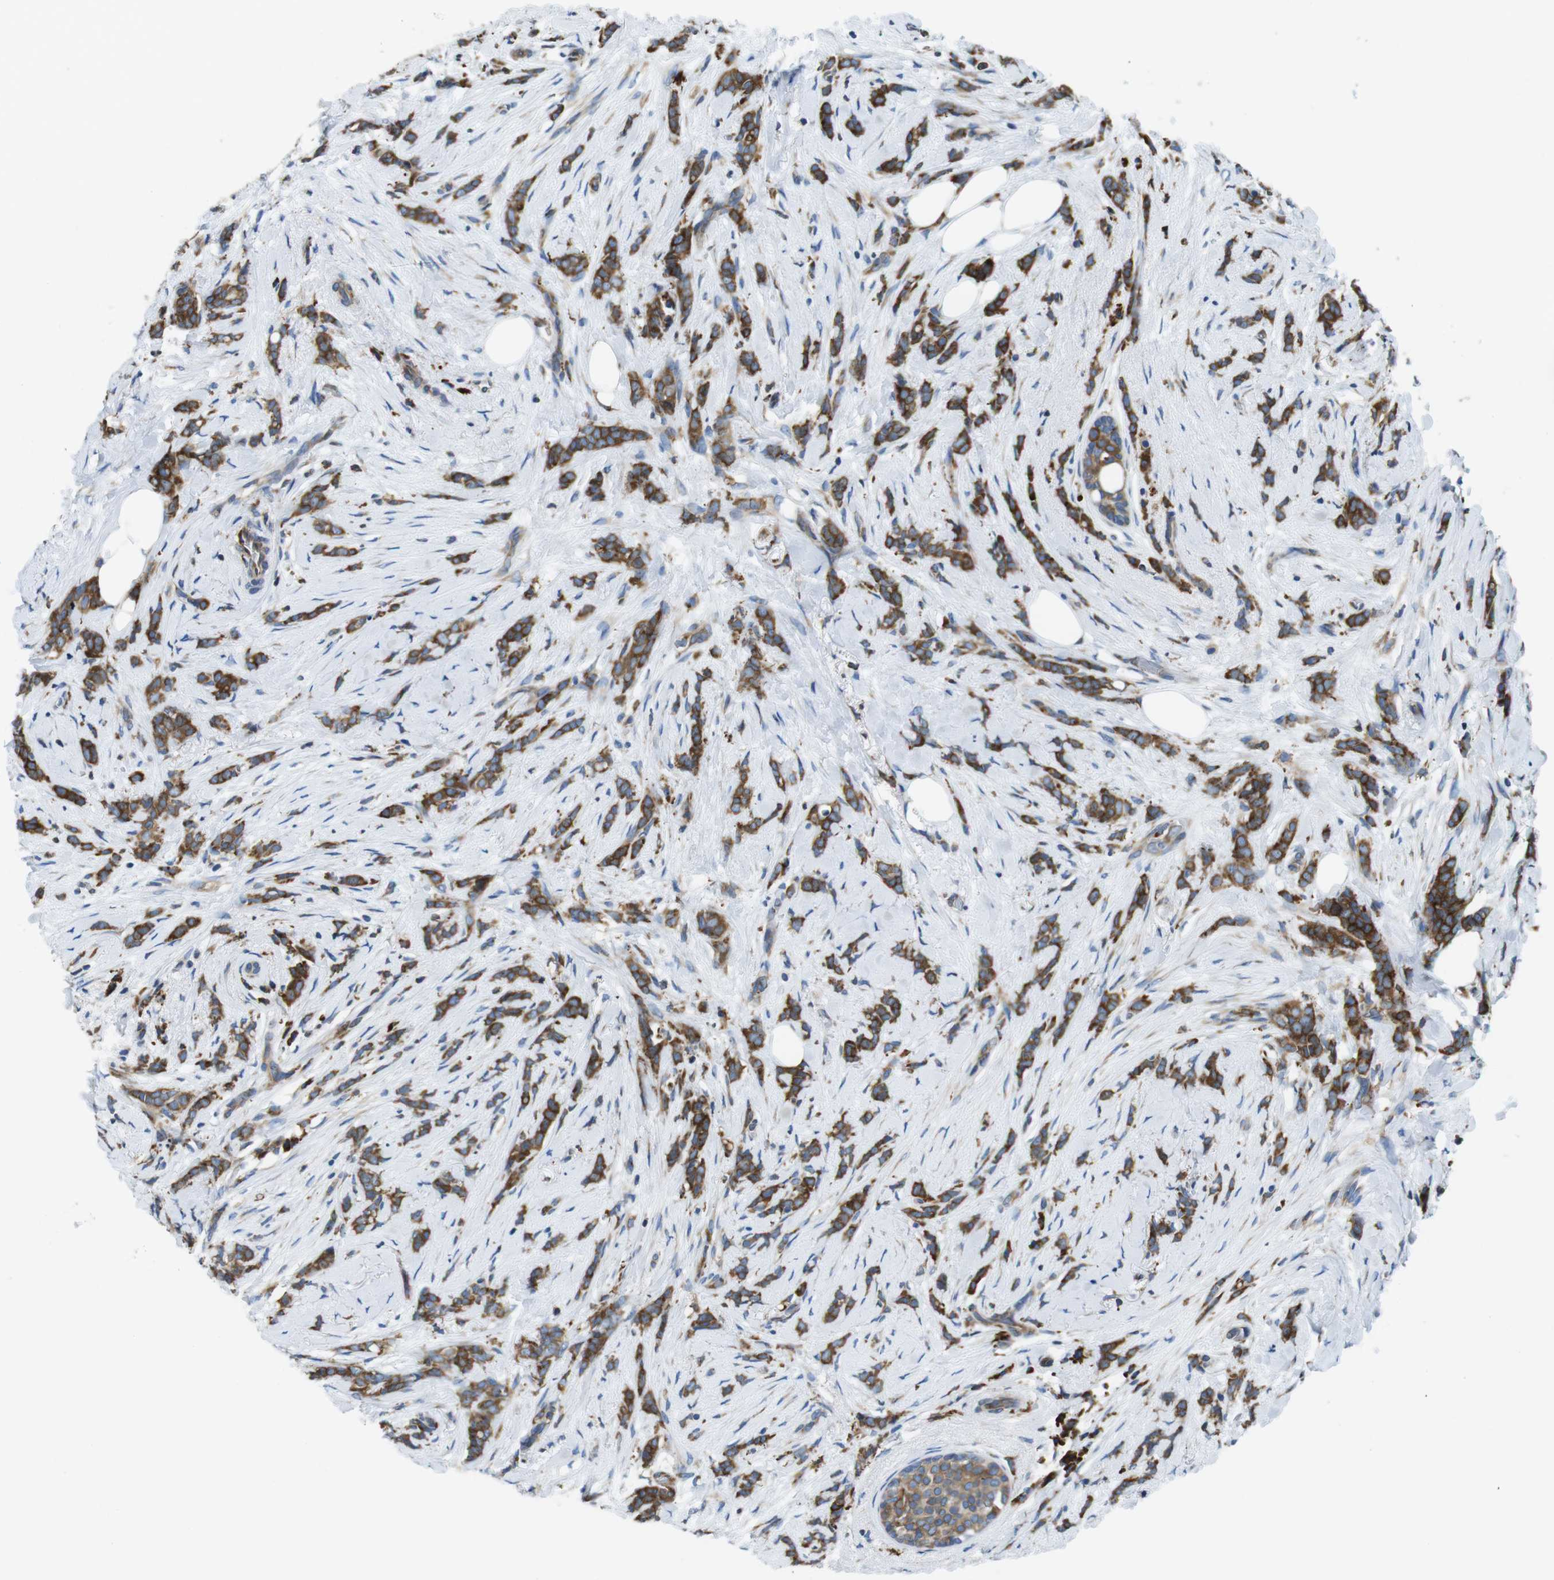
{"staining": {"intensity": "moderate", "quantity": ">75%", "location": "cytoplasmic/membranous"}, "tissue": "breast cancer", "cell_type": "Tumor cells", "image_type": "cancer", "snomed": [{"axis": "morphology", "description": "Lobular carcinoma, in situ"}, {"axis": "morphology", "description": "Lobular carcinoma"}, {"axis": "topography", "description": "Breast"}], "caption": "DAB (3,3'-diaminobenzidine) immunohistochemical staining of breast cancer (lobular carcinoma) shows moderate cytoplasmic/membranous protein expression in about >75% of tumor cells. Using DAB (3,3'-diaminobenzidine) (brown) and hematoxylin (blue) stains, captured at high magnification using brightfield microscopy.", "gene": "UGGT1", "patient": {"sex": "female", "age": 41}}